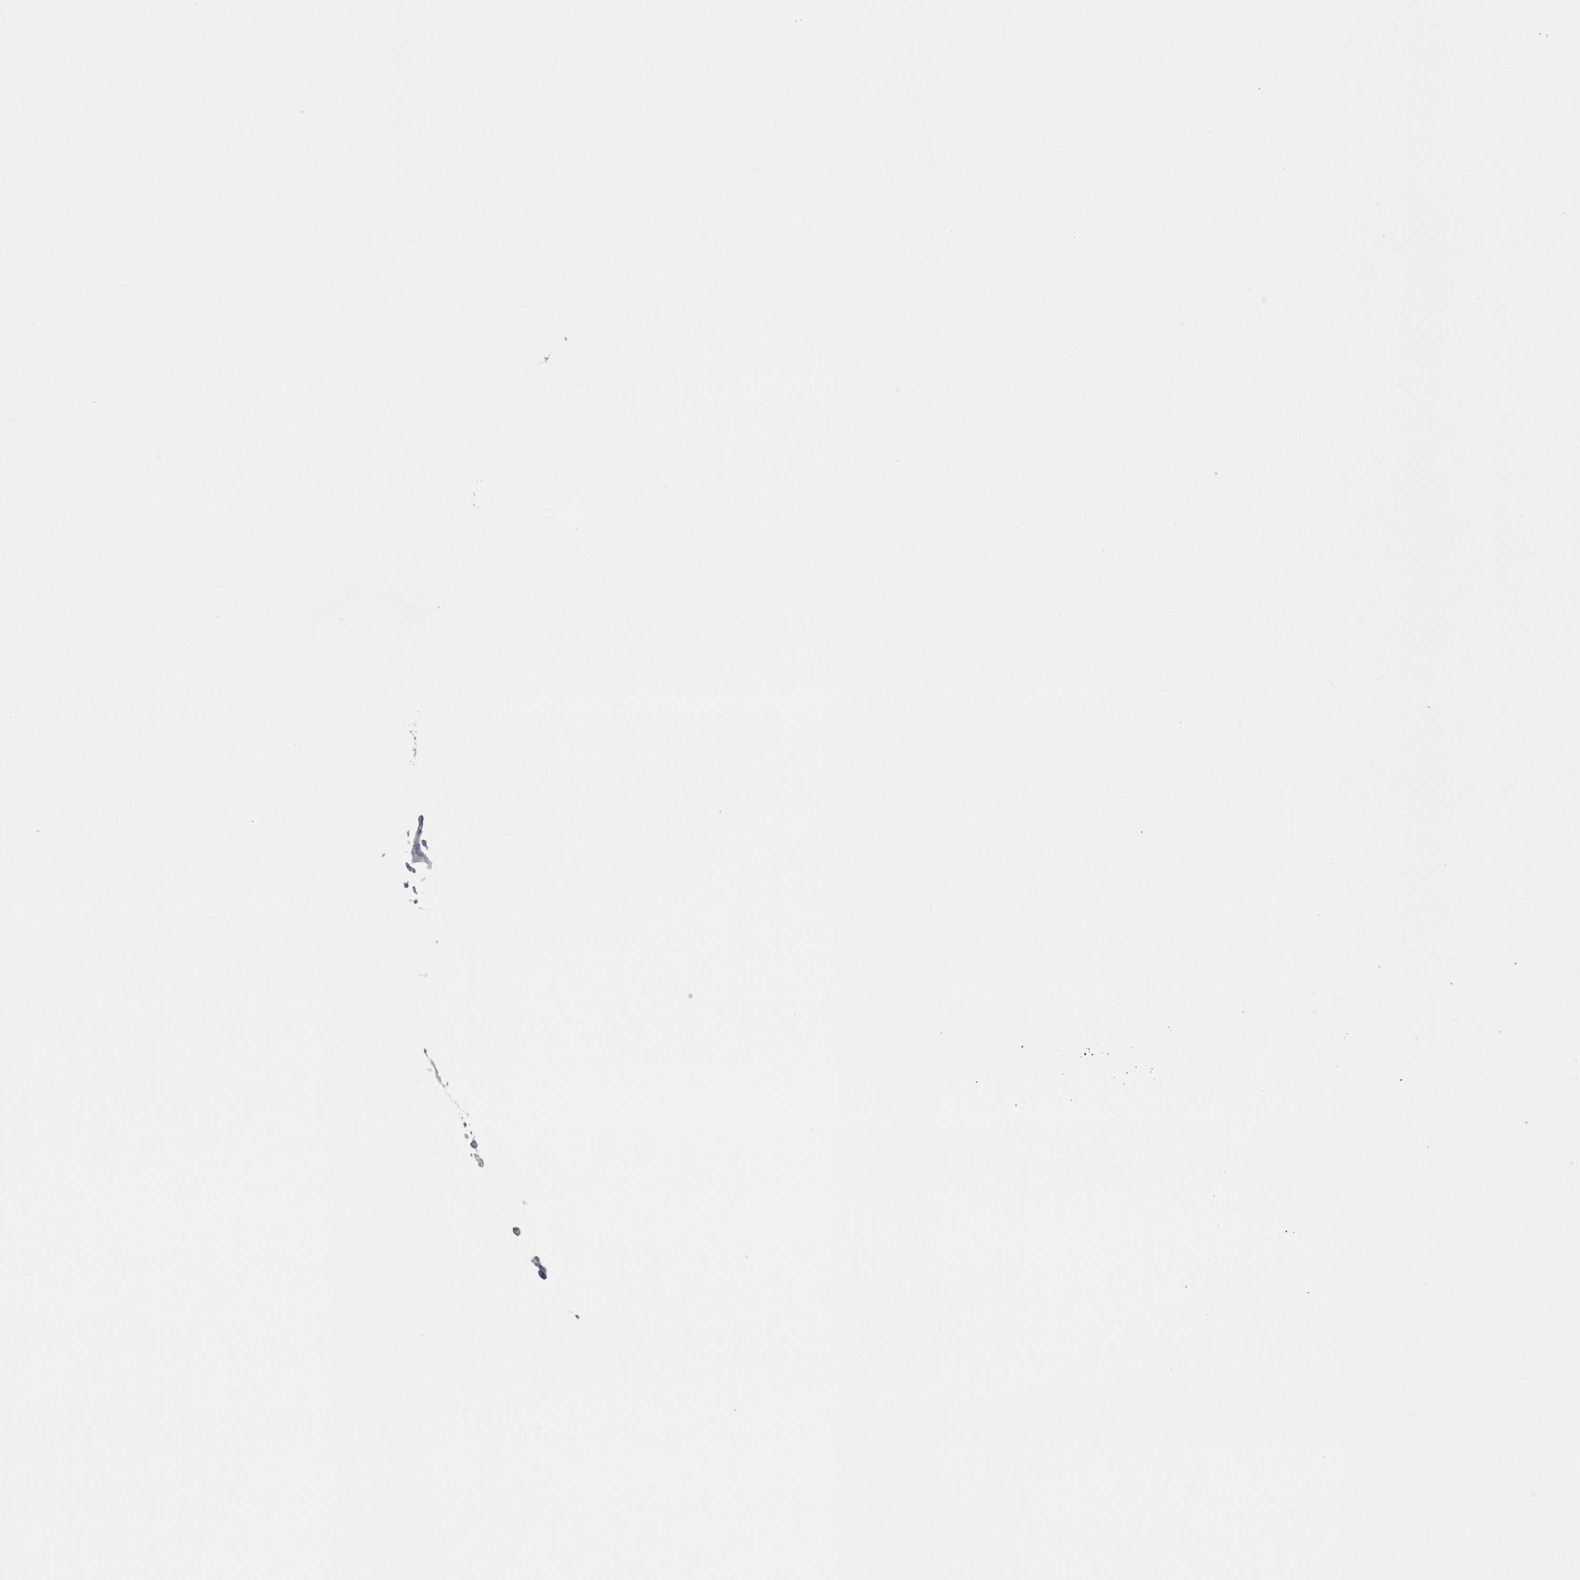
{"staining": {"intensity": "moderate", "quantity": "<25%", "location": "cytoplasmic/membranous"}, "tissue": "endometrial cancer", "cell_type": "Tumor cells", "image_type": "cancer", "snomed": [{"axis": "morphology", "description": "Adenocarcinoma, NOS"}, {"axis": "topography", "description": "Endometrium"}], "caption": "Endometrial adenocarcinoma stained with immunohistochemistry (IHC) exhibits moderate cytoplasmic/membranous positivity in approximately <25% of tumor cells.", "gene": "EPDR1", "patient": {"sex": "female", "age": 70}}